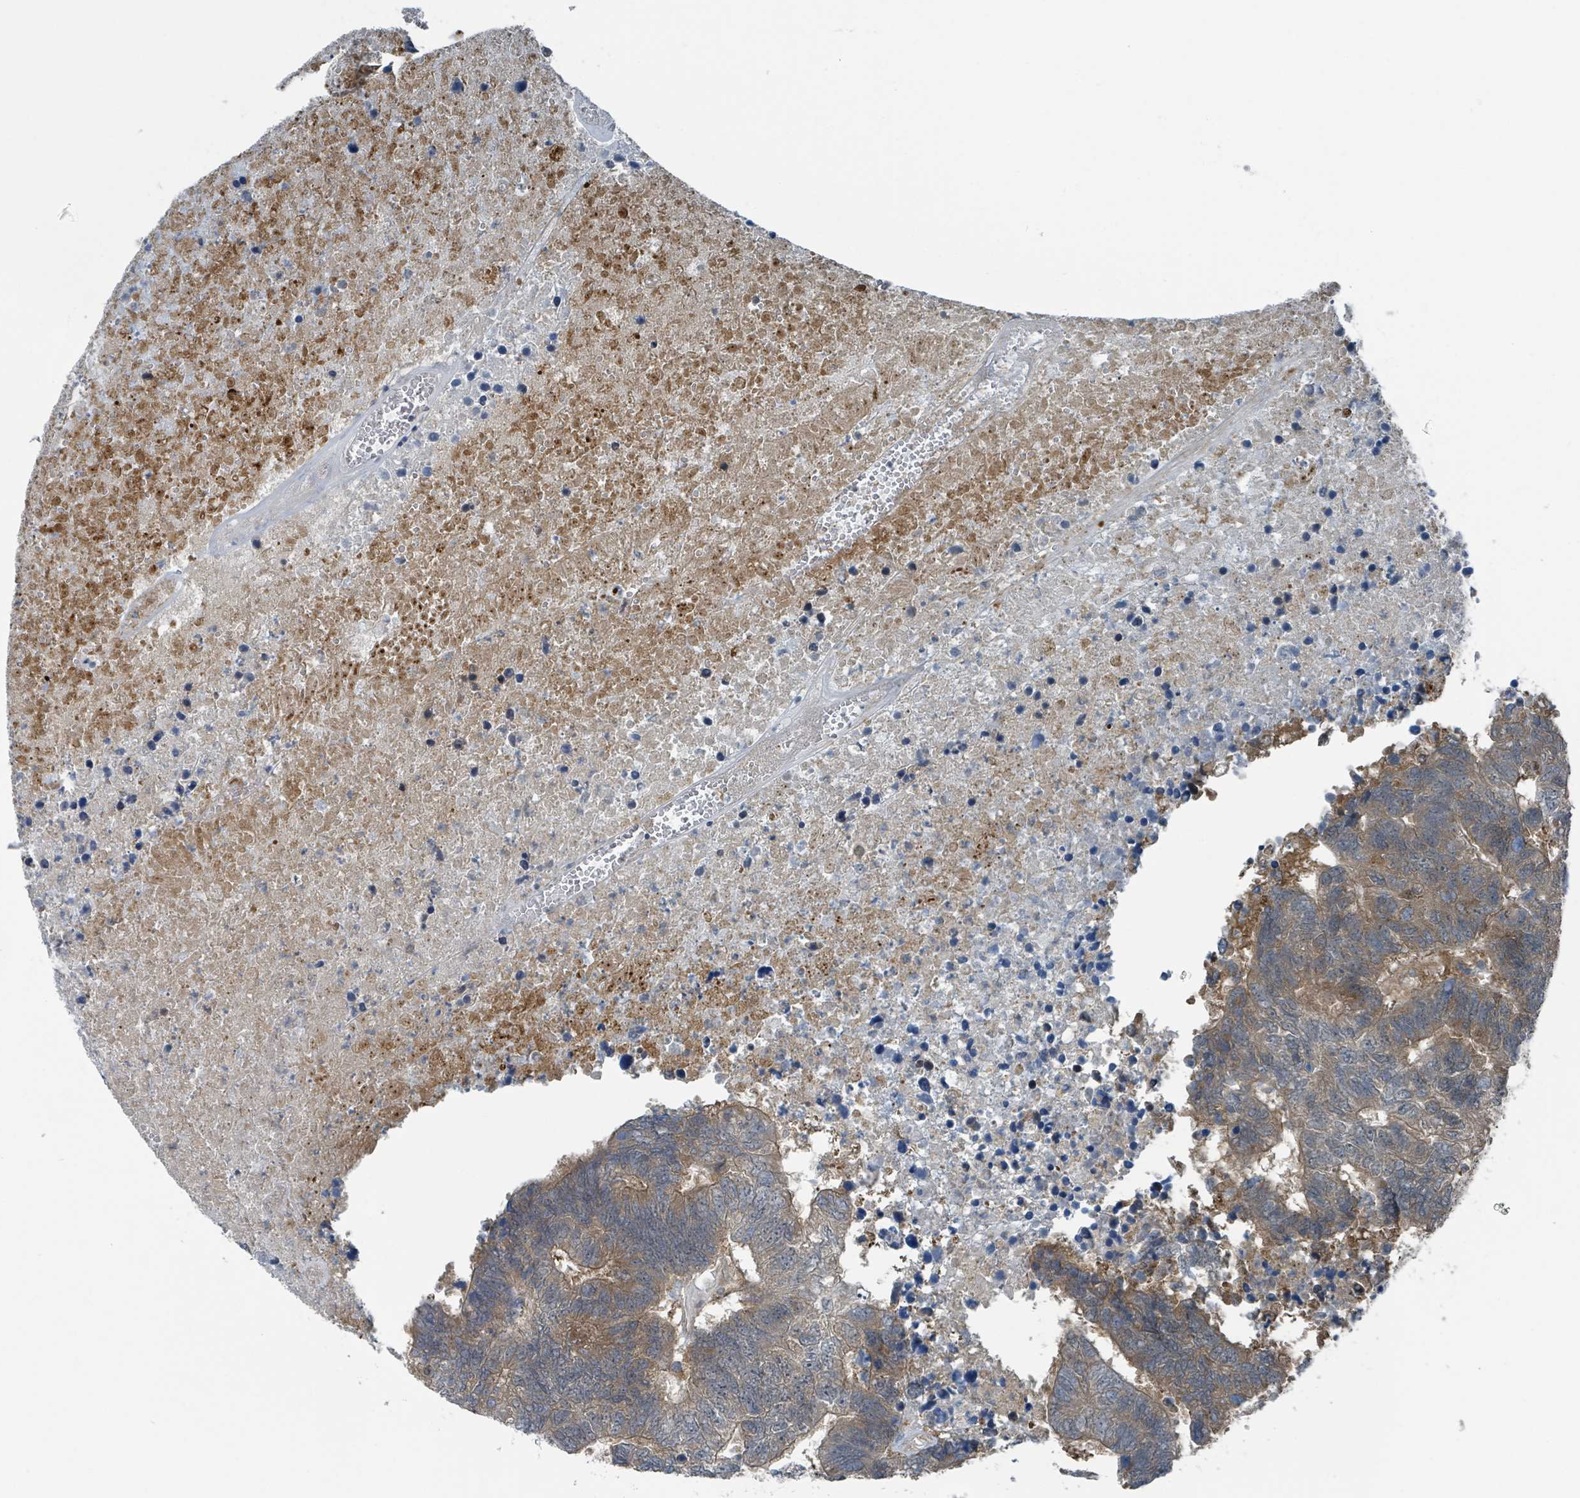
{"staining": {"intensity": "moderate", "quantity": ">75%", "location": "cytoplasmic/membranous"}, "tissue": "colorectal cancer", "cell_type": "Tumor cells", "image_type": "cancer", "snomed": [{"axis": "morphology", "description": "Adenocarcinoma, NOS"}, {"axis": "topography", "description": "Colon"}], "caption": "This photomicrograph demonstrates immunohistochemistry (IHC) staining of adenocarcinoma (colorectal), with medium moderate cytoplasmic/membranous positivity in approximately >75% of tumor cells.", "gene": "GOLGA7", "patient": {"sex": "female", "age": 48}}